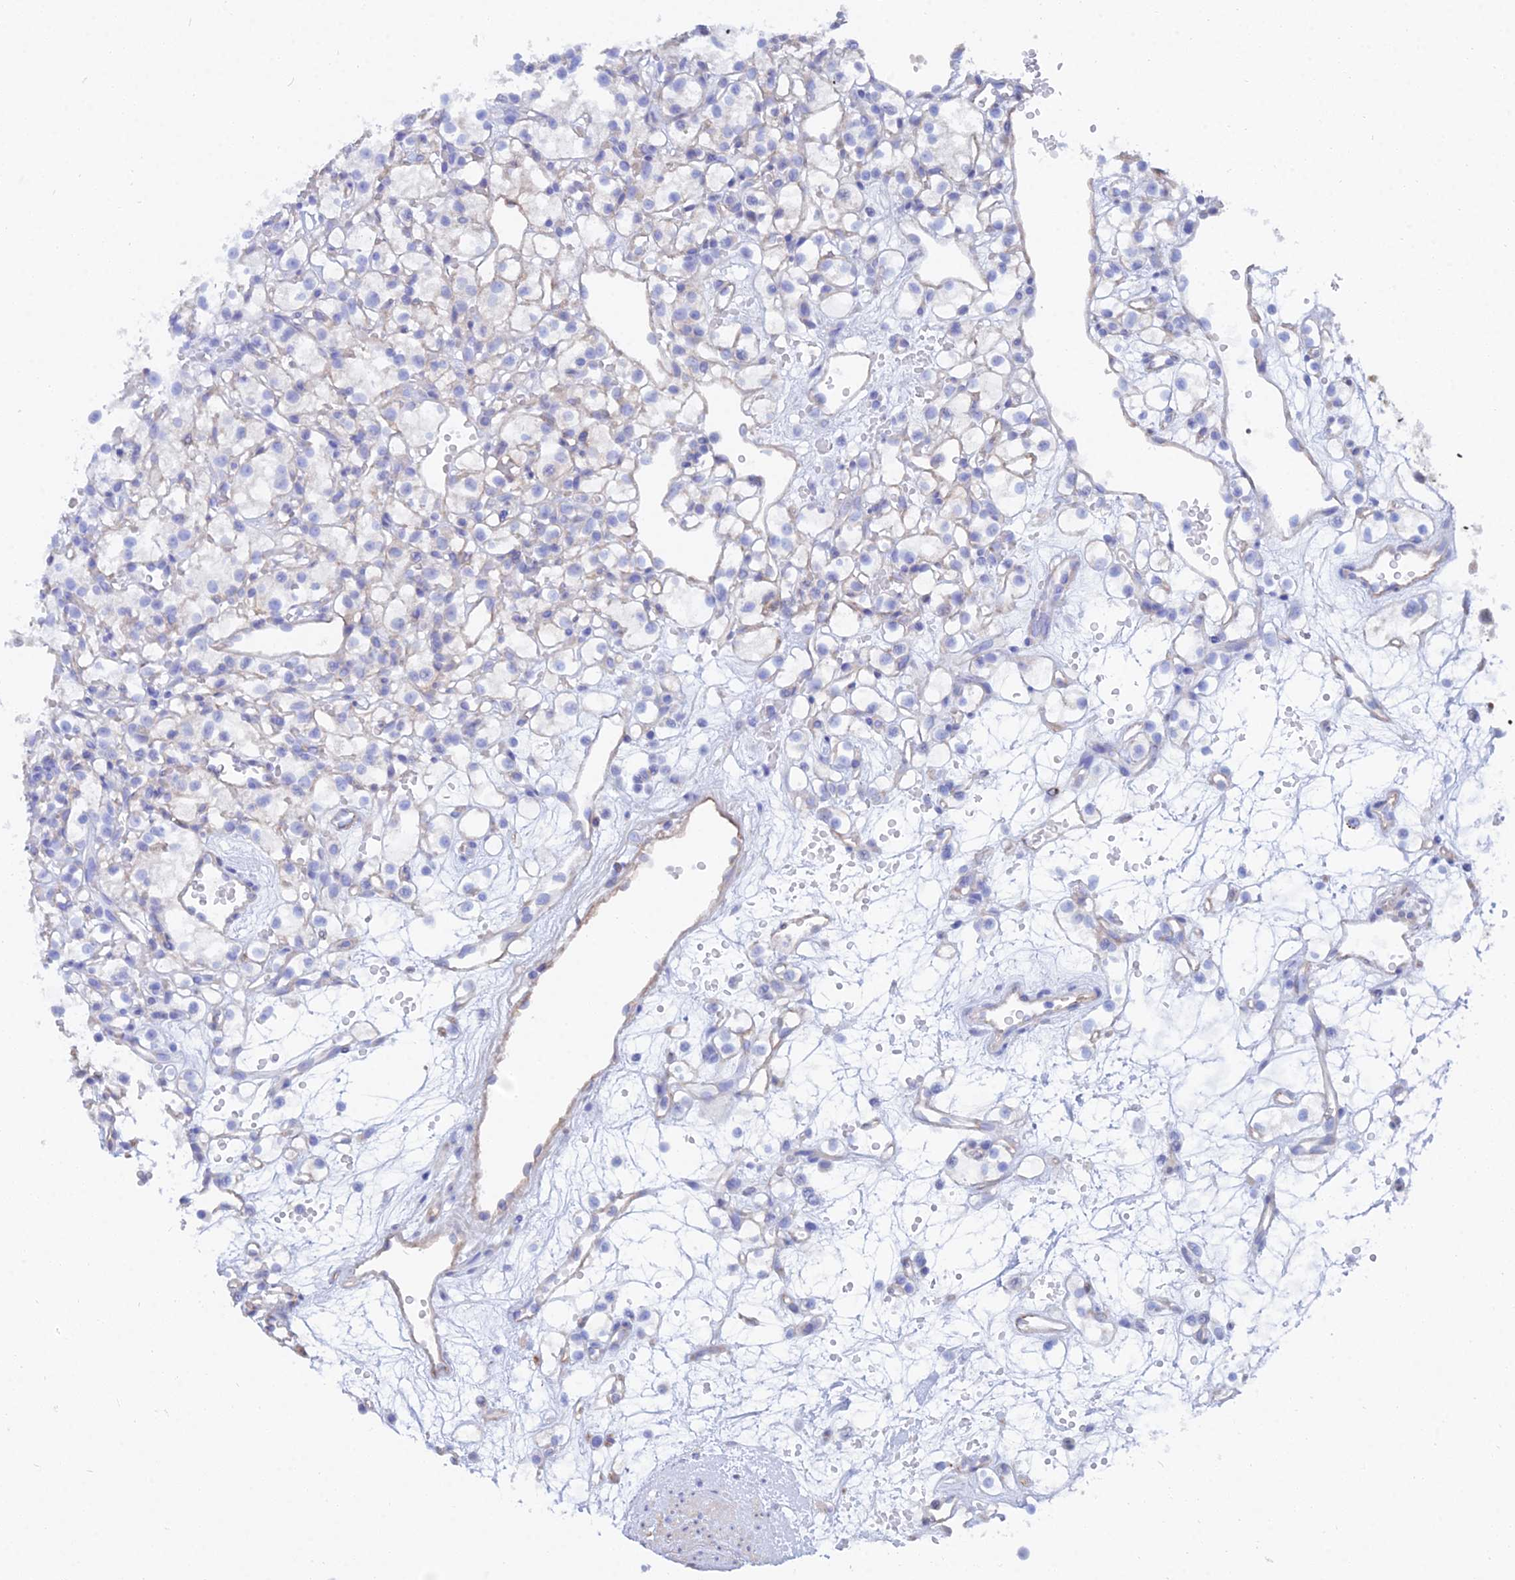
{"staining": {"intensity": "negative", "quantity": "none", "location": "none"}, "tissue": "renal cancer", "cell_type": "Tumor cells", "image_type": "cancer", "snomed": [{"axis": "morphology", "description": "Adenocarcinoma, NOS"}, {"axis": "topography", "description": "Kidney"}], "caption": "DAB immunohistochemical staining of renal cancer shows no significant positivity in tumor cells.", "gene": "TRIM43B", "patient": {"sex": "female", "age": 59}}